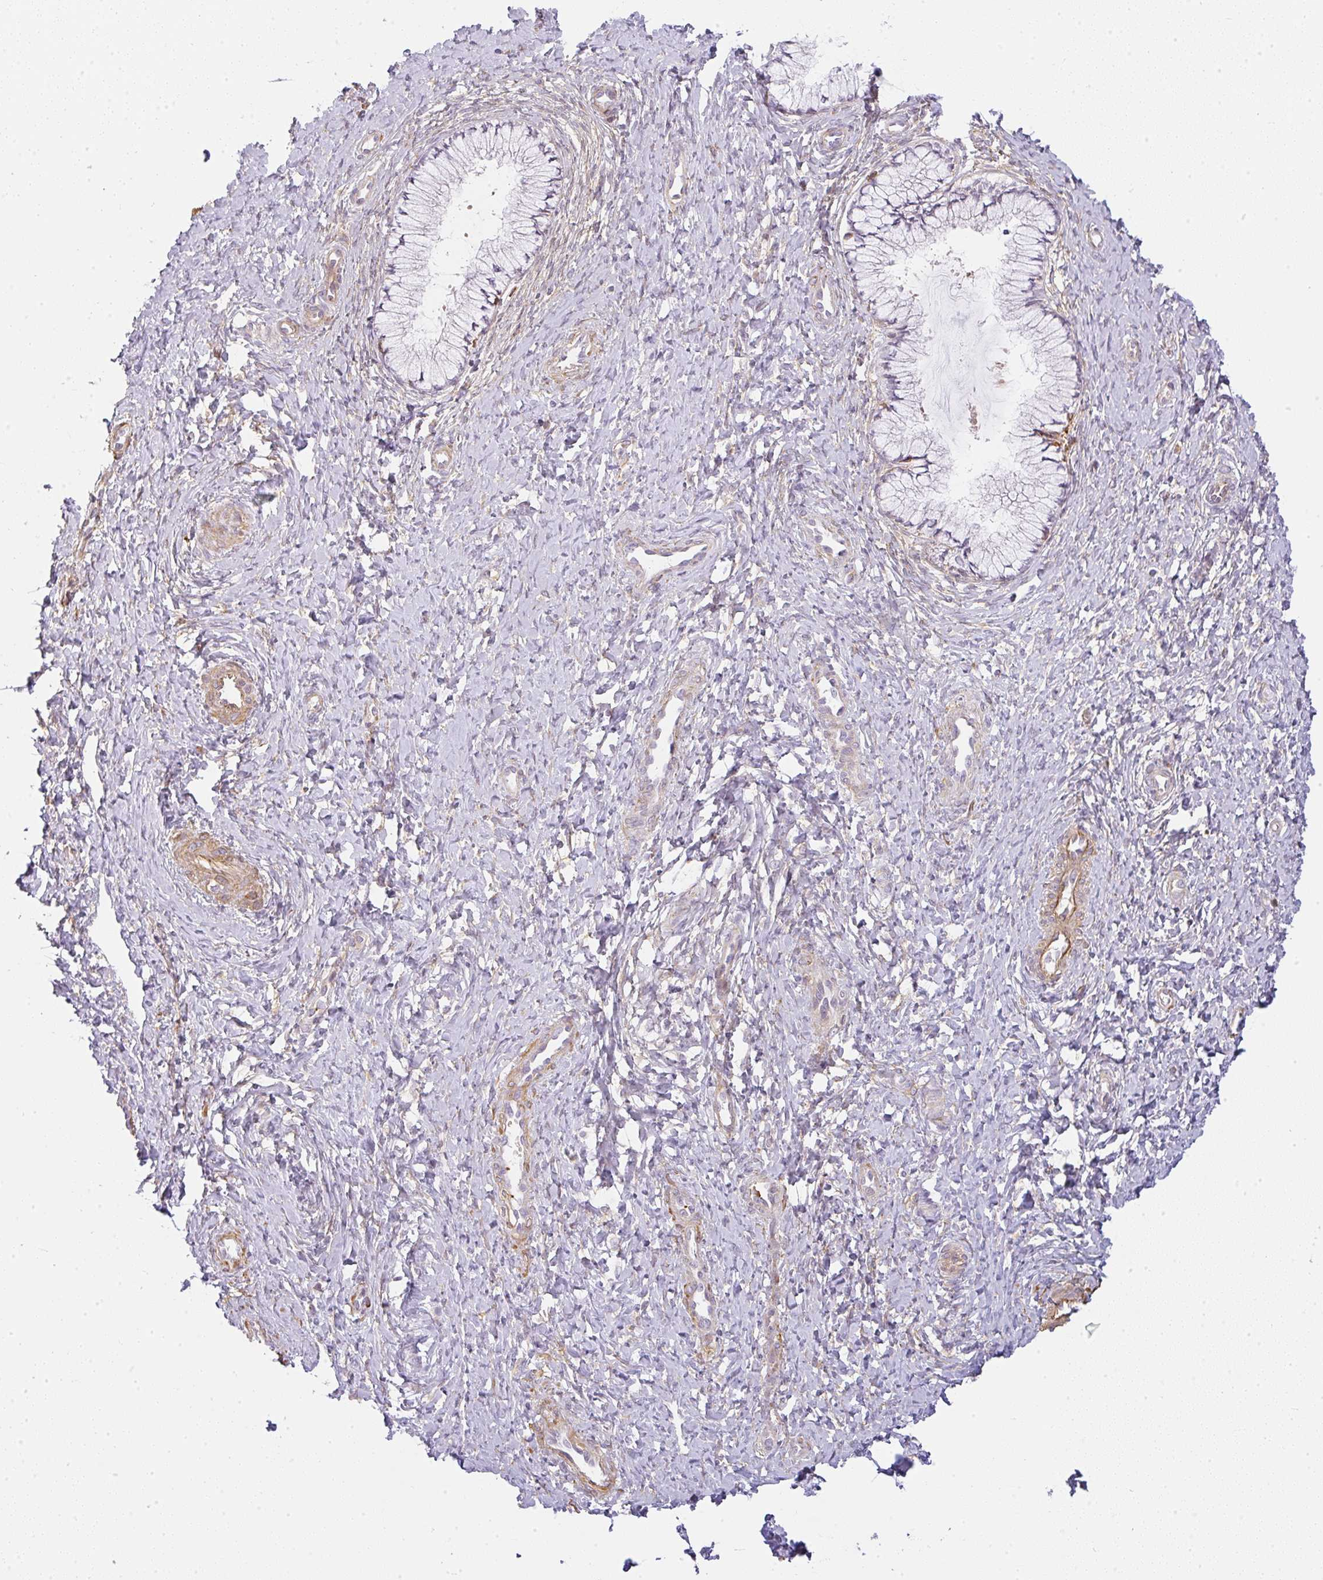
{"staining": {"intensity": "moderate", "quantity": "<25%", "location": "cytoplasmic/membranous"}, "tissue": "cervix", "cell_type": "Glandular cells", "image_type": "normal", "snomed": [{"axis": "morphology", "description": "Normal tissue, NOS"}, {"axis": "topography", "description": "Cervix"}], "caption": "This is a micrograph of immunohistochemistry (IHC) staining of unremarkable cervix, which shows moderate staining in the cytoplasmic/membranous of glandular cells.", "gene": "SULF1", "patient": {"sex": "female", "age": 37}}